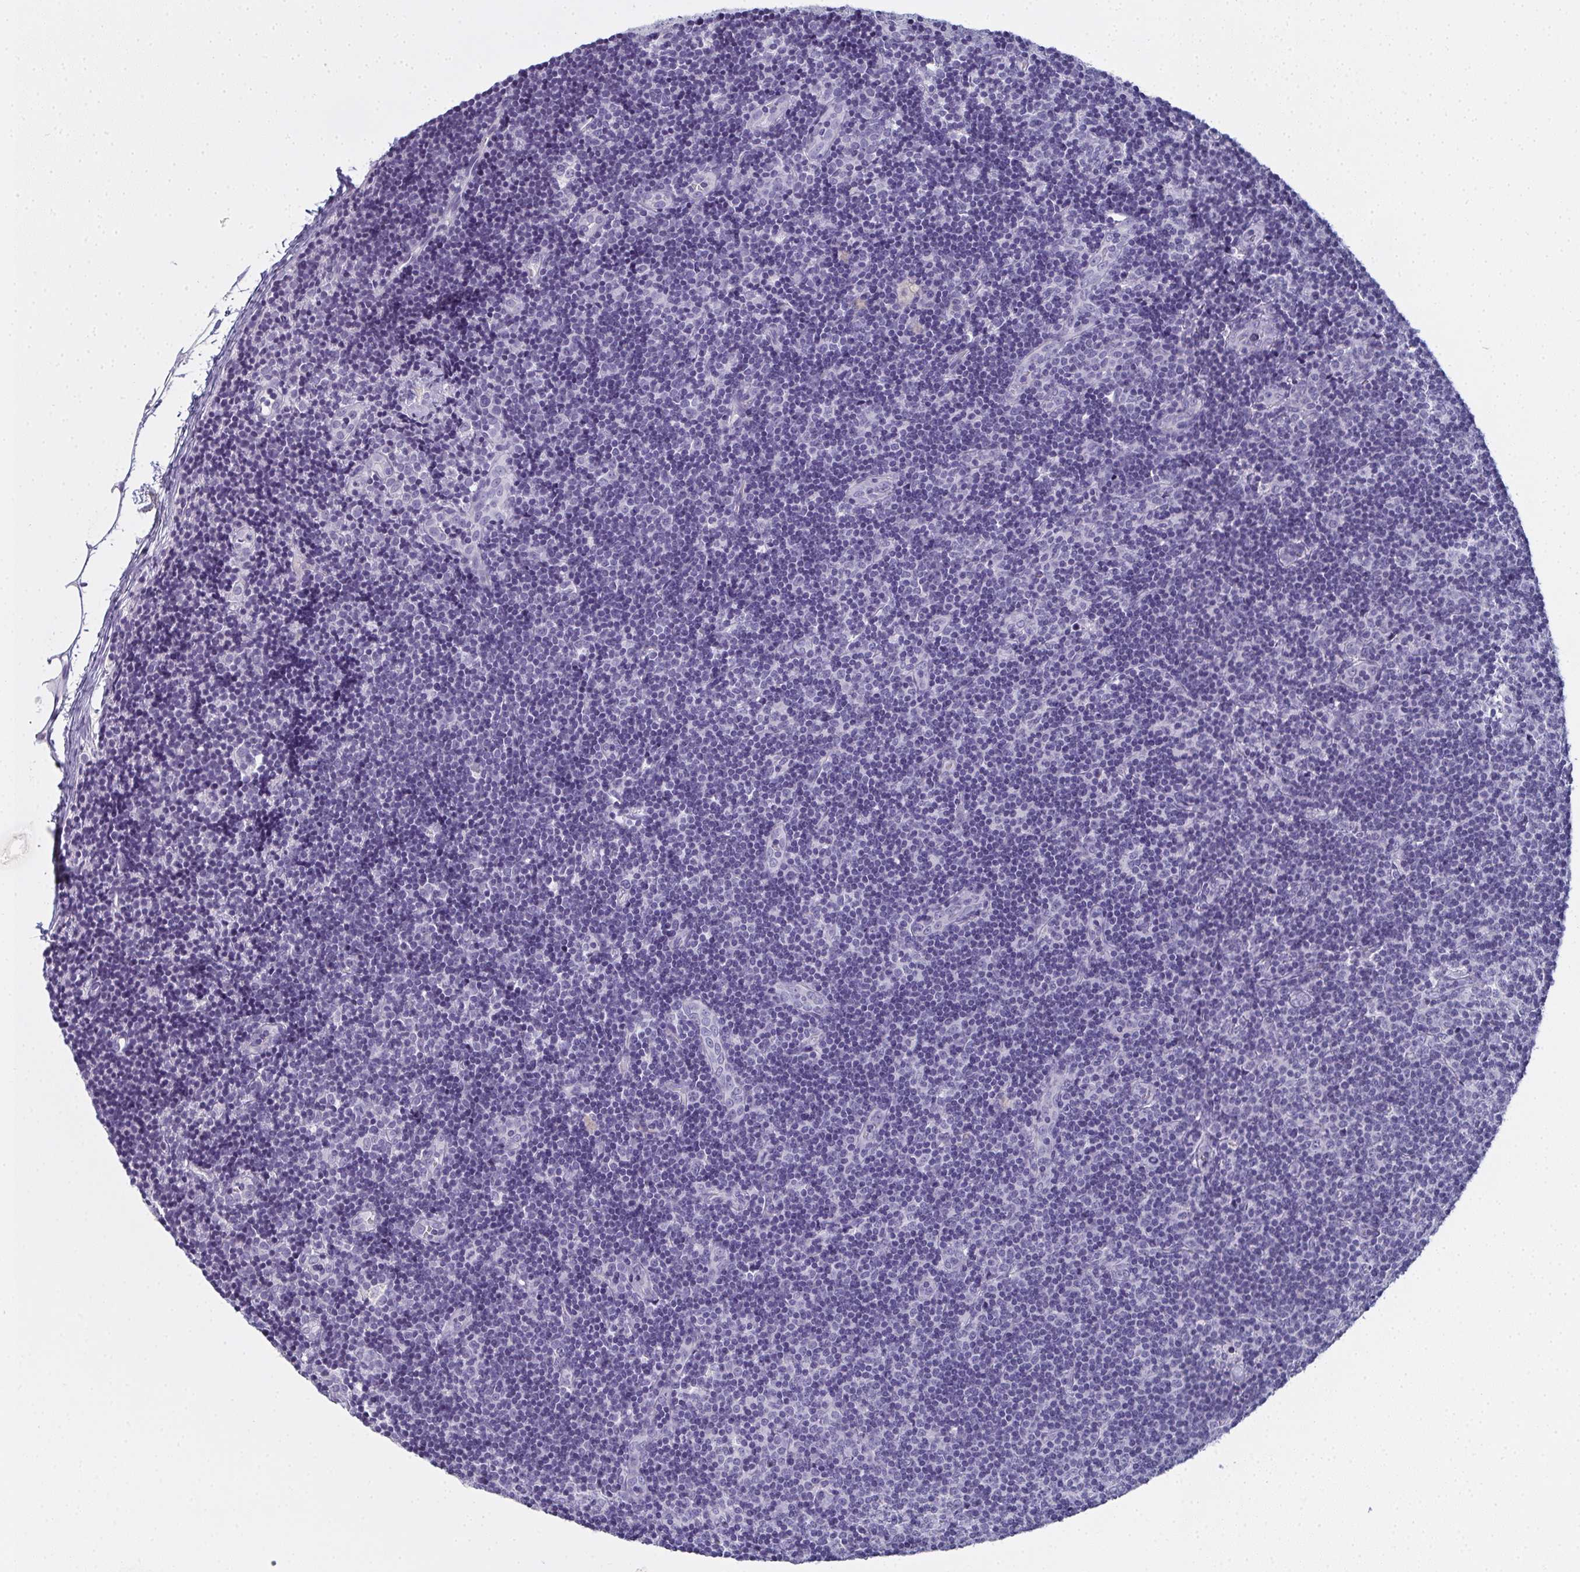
{"staining": {"intensity": "negative", "quantity": "none", "location": "none"}, "tissue": "lymph node", "cell_type": "Germinal center cells", "image_type": "normal", "snomed": [{"axis": "morphology", "description": "Normal tissue, NOS"}, {"axis": "topography", "description": "Lymph node"}], "caption": "Immunohistochemistry (IHC) photomicrograph of unremarkable lymph node stained for a protein (brown), which reveals no expression in germinal center cells.", "gene": "SLC36A2", "patient": {"sex": "female", "age": 41}}